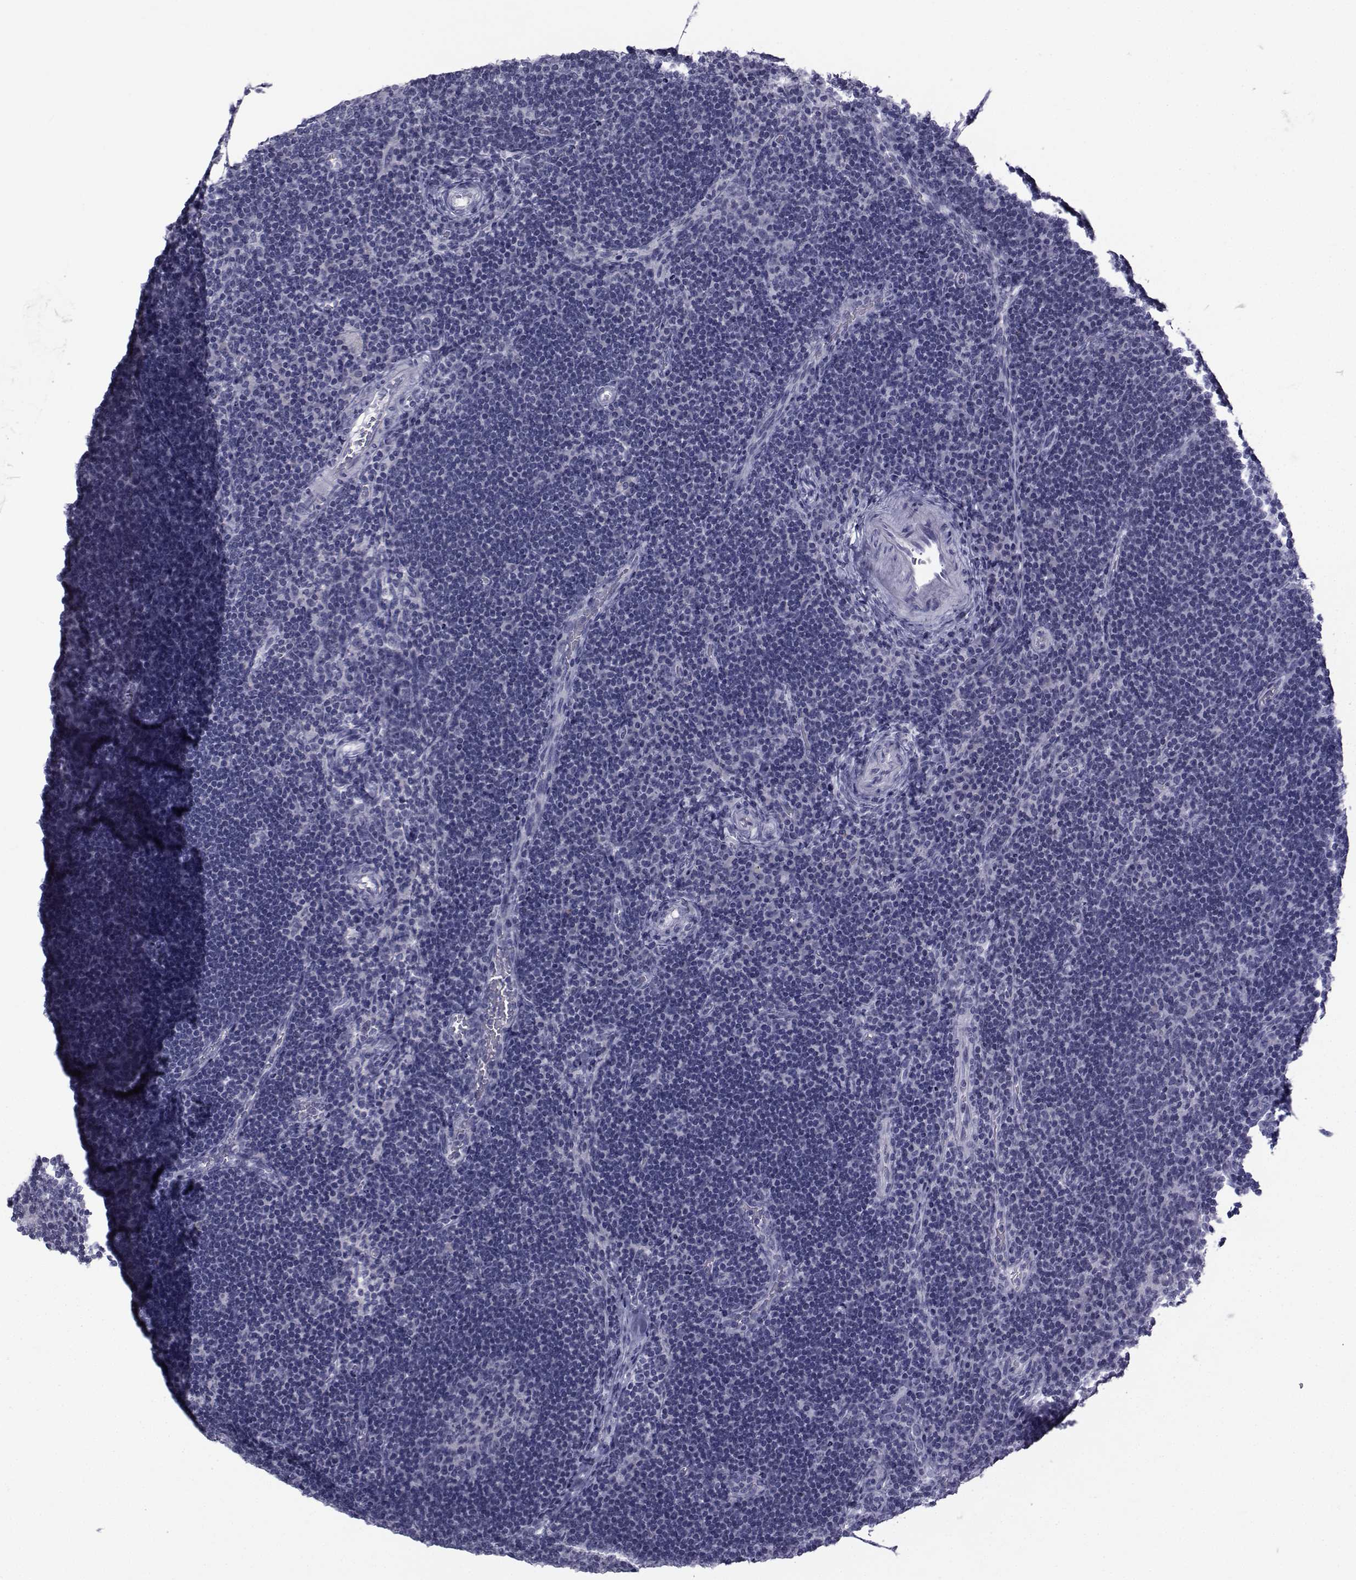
{"staining": {"intensity": "negative", "quantity": "none", "location": "none"}, "tissue": "lymph node", "cell_type": "Germinal center cells", "image_type": "normal", "snomed": [{"axis": "morphology", "description": "Normal tissue, NOS"}, {"axis": "topography", "description": "Lymph node"}], "caption": "There is no significant positivity in germinal center cells of lymph node. Nuclei are stained in blue.", "gene": "FDXR", "patient": {"sex": "male", "age": 67}}